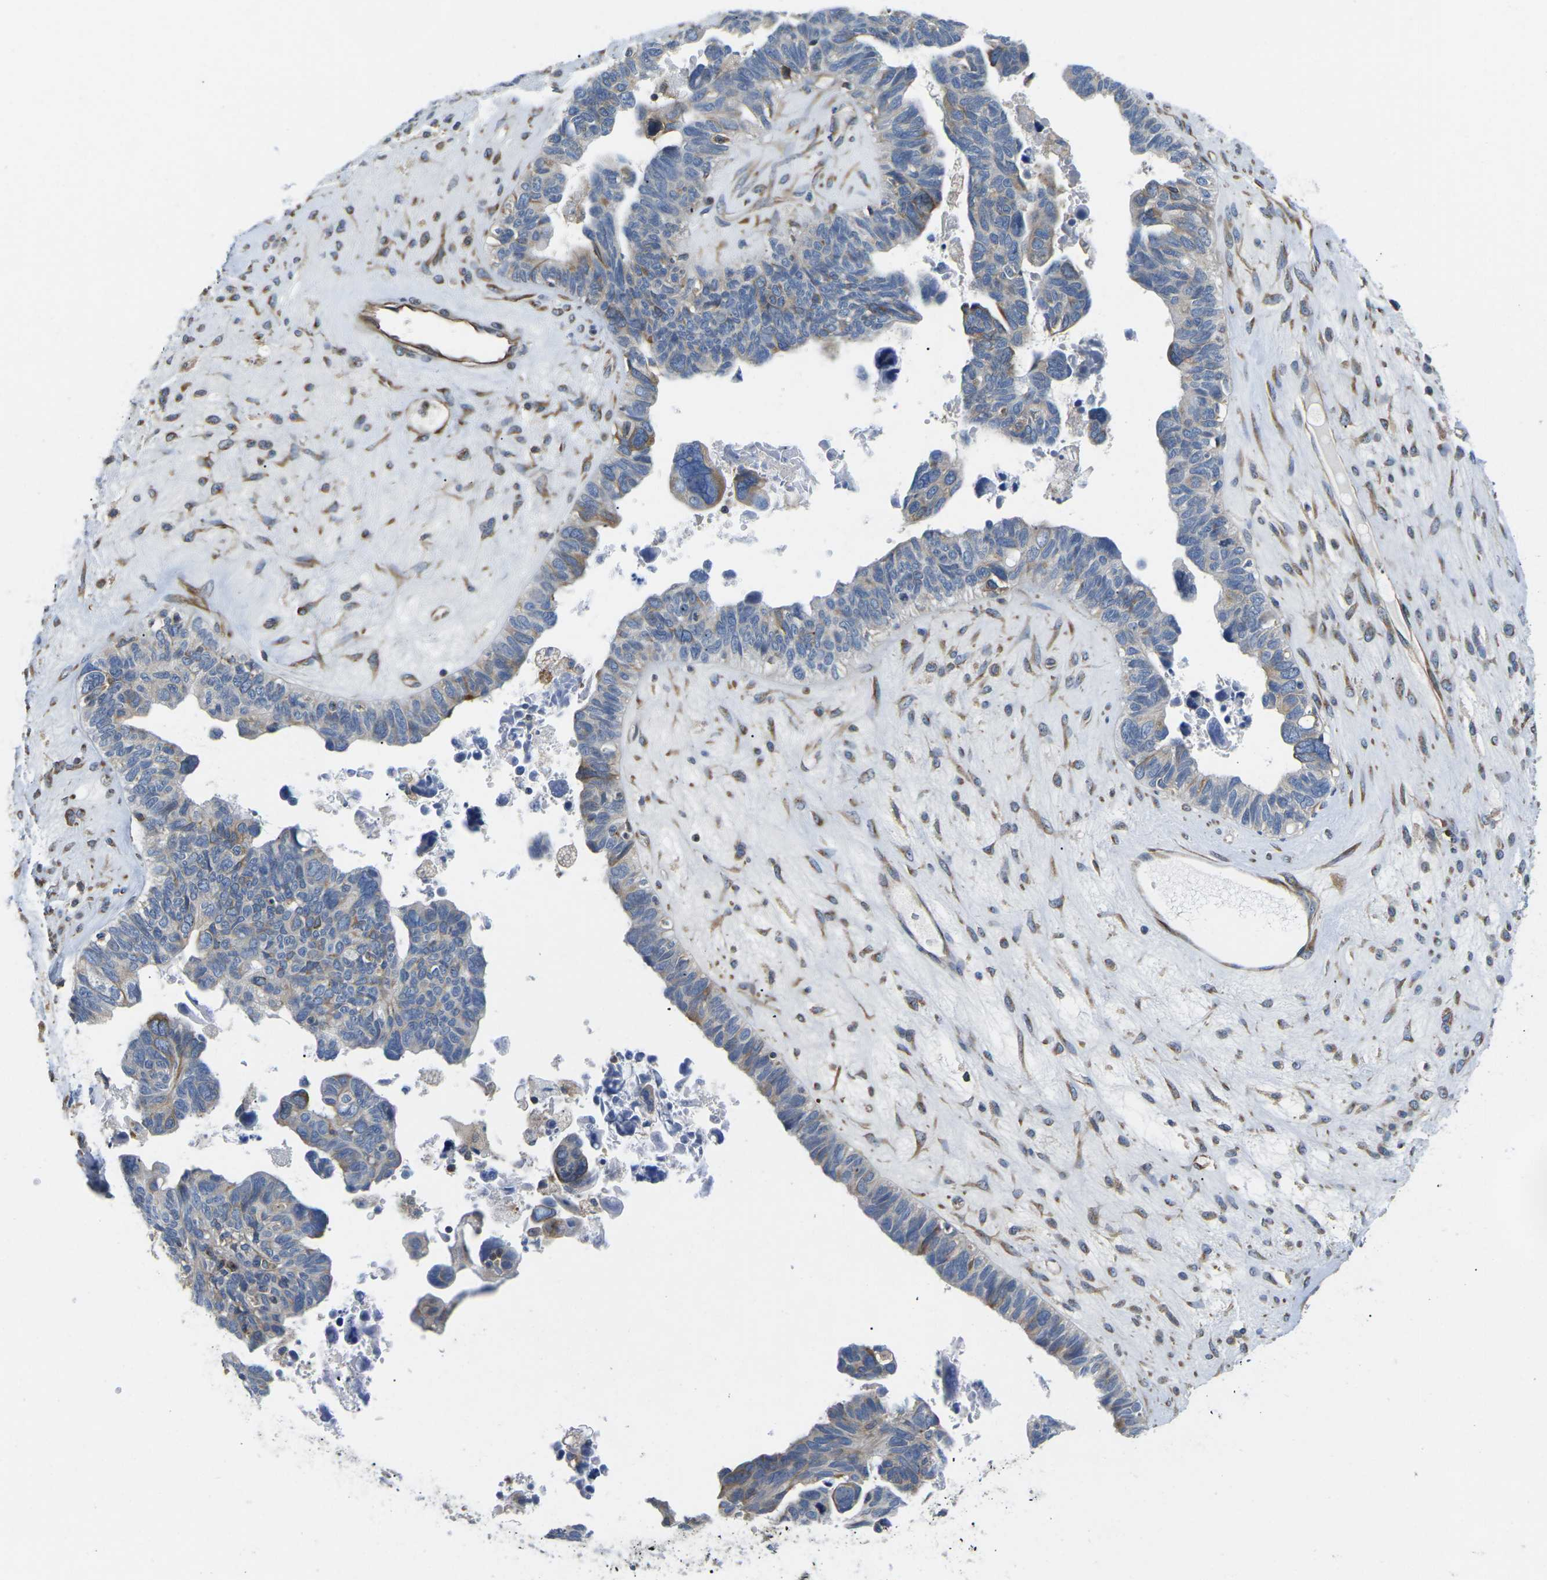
{"staining": {"intensity": "weak", "quantity": "<25%", "location": "cytoplasmic/membranous"}, "tissue": "ovarian cancer", "cell_type": "Tumor cells", "image_type": "cancer", "snomed": [{"axis": "morphology", "description": "Cystadenocarcinoma, serous, NOS"}, {"axis": "topography", "description": "Ovary"}], "caption": "The image exhibits no significant staining in tumor cells of ovarian cancer (serous cystadenocarcinoma). (IHC, brightfield microscopy, high magnification).", "gene": "TMEFF2", "patient": {"sex": "female", "age": 79}}